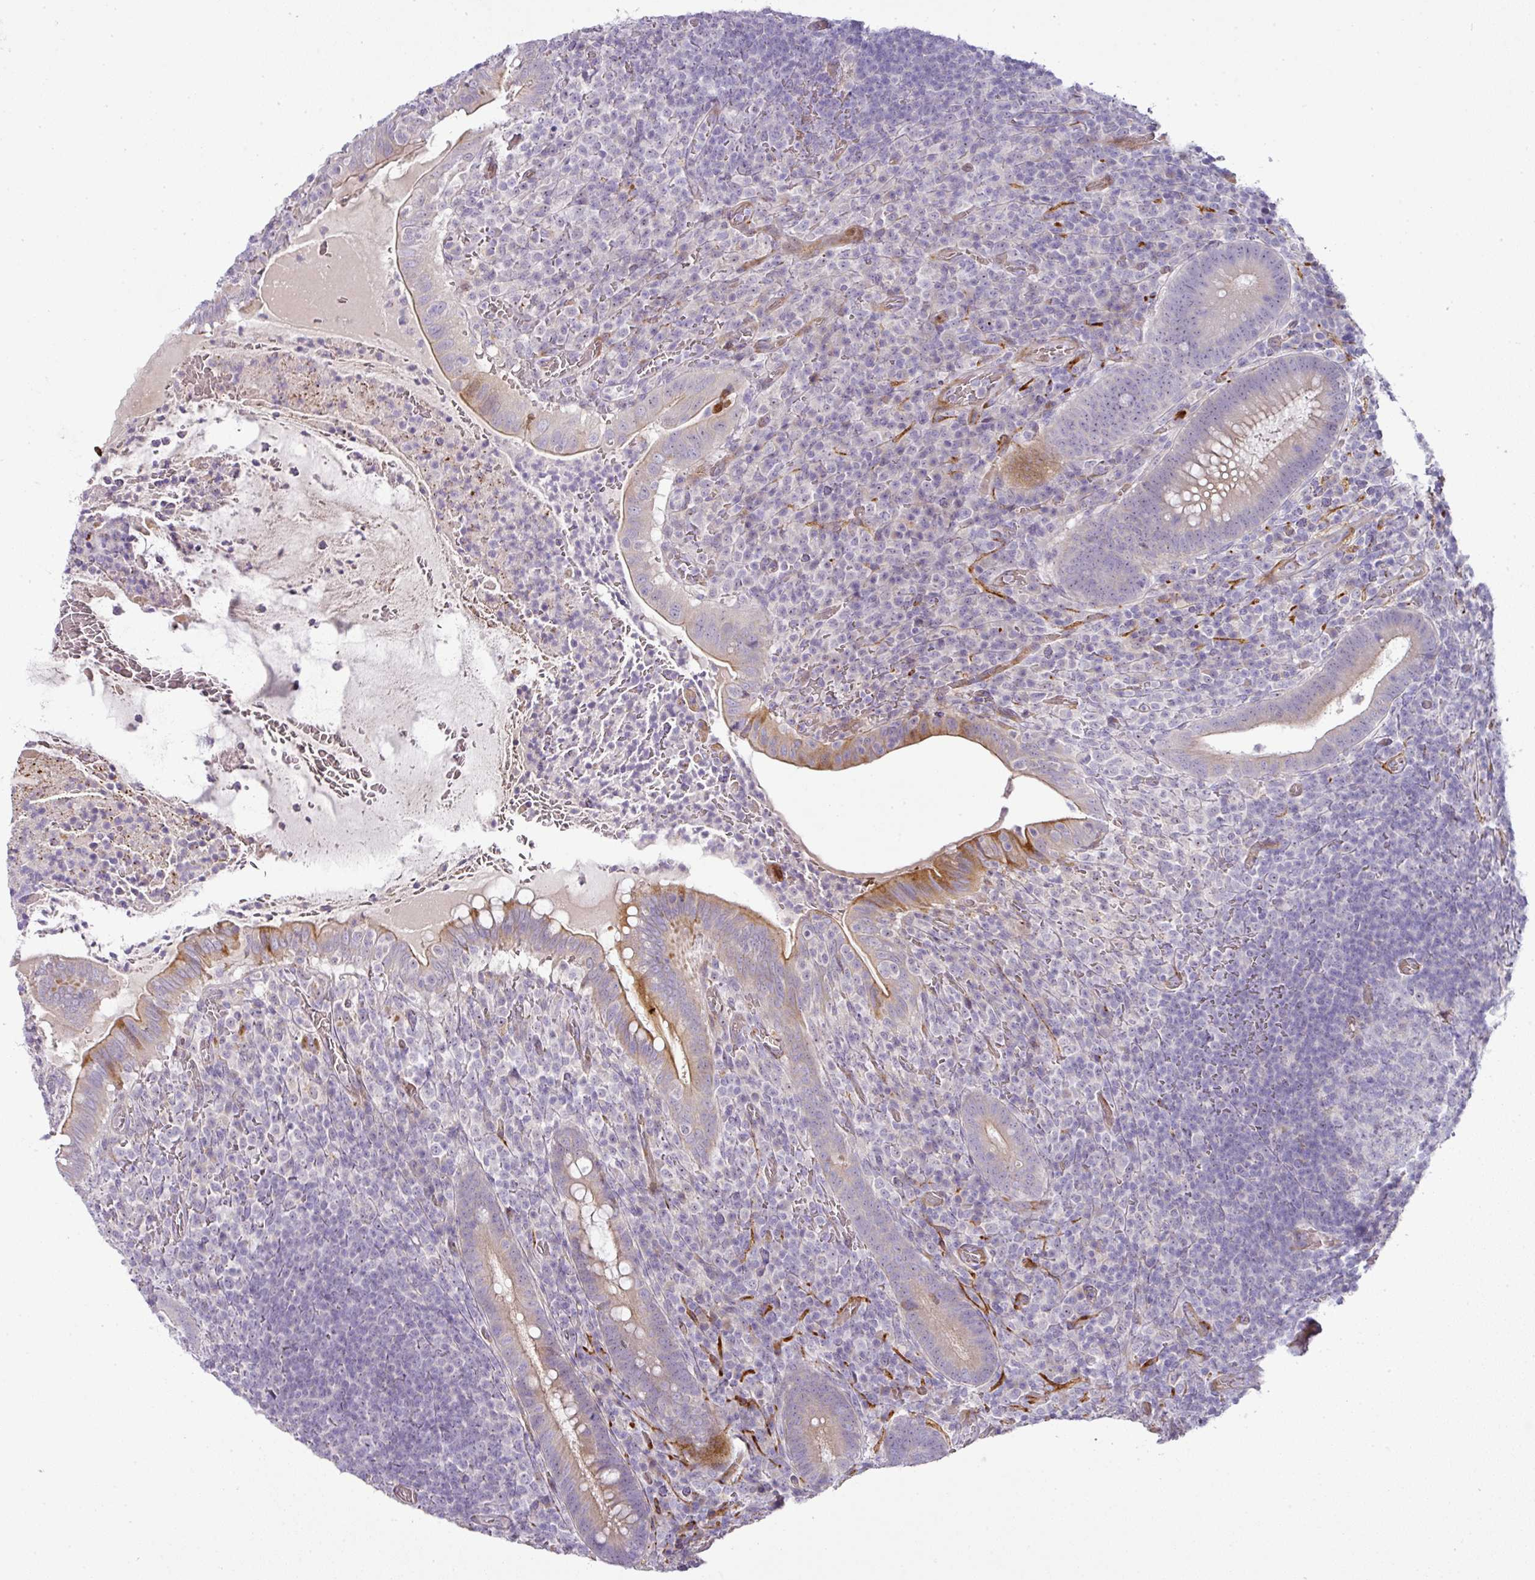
{"staining": {"intensity": "strong", "quantity": "25%-75%", "location": "cytoplasmic/membranous"}, "tissue": "appendix", "cell_type": "Glandular cells", "image_type": "normal", "snomed": [{"axis": "morphology", "description": "Normal tissue, NOS"}, {"axis": "topography", "description": "Appendix"}], "caption": "An image of human appendix stained for a protein reveals strong cytoplasmic/membranous brown staining in glandular cells. (IHC, brightfield microscopy, high magnification).", "gene": "ATP6V1F", "patient": {"sex": "female", "age": 43}}